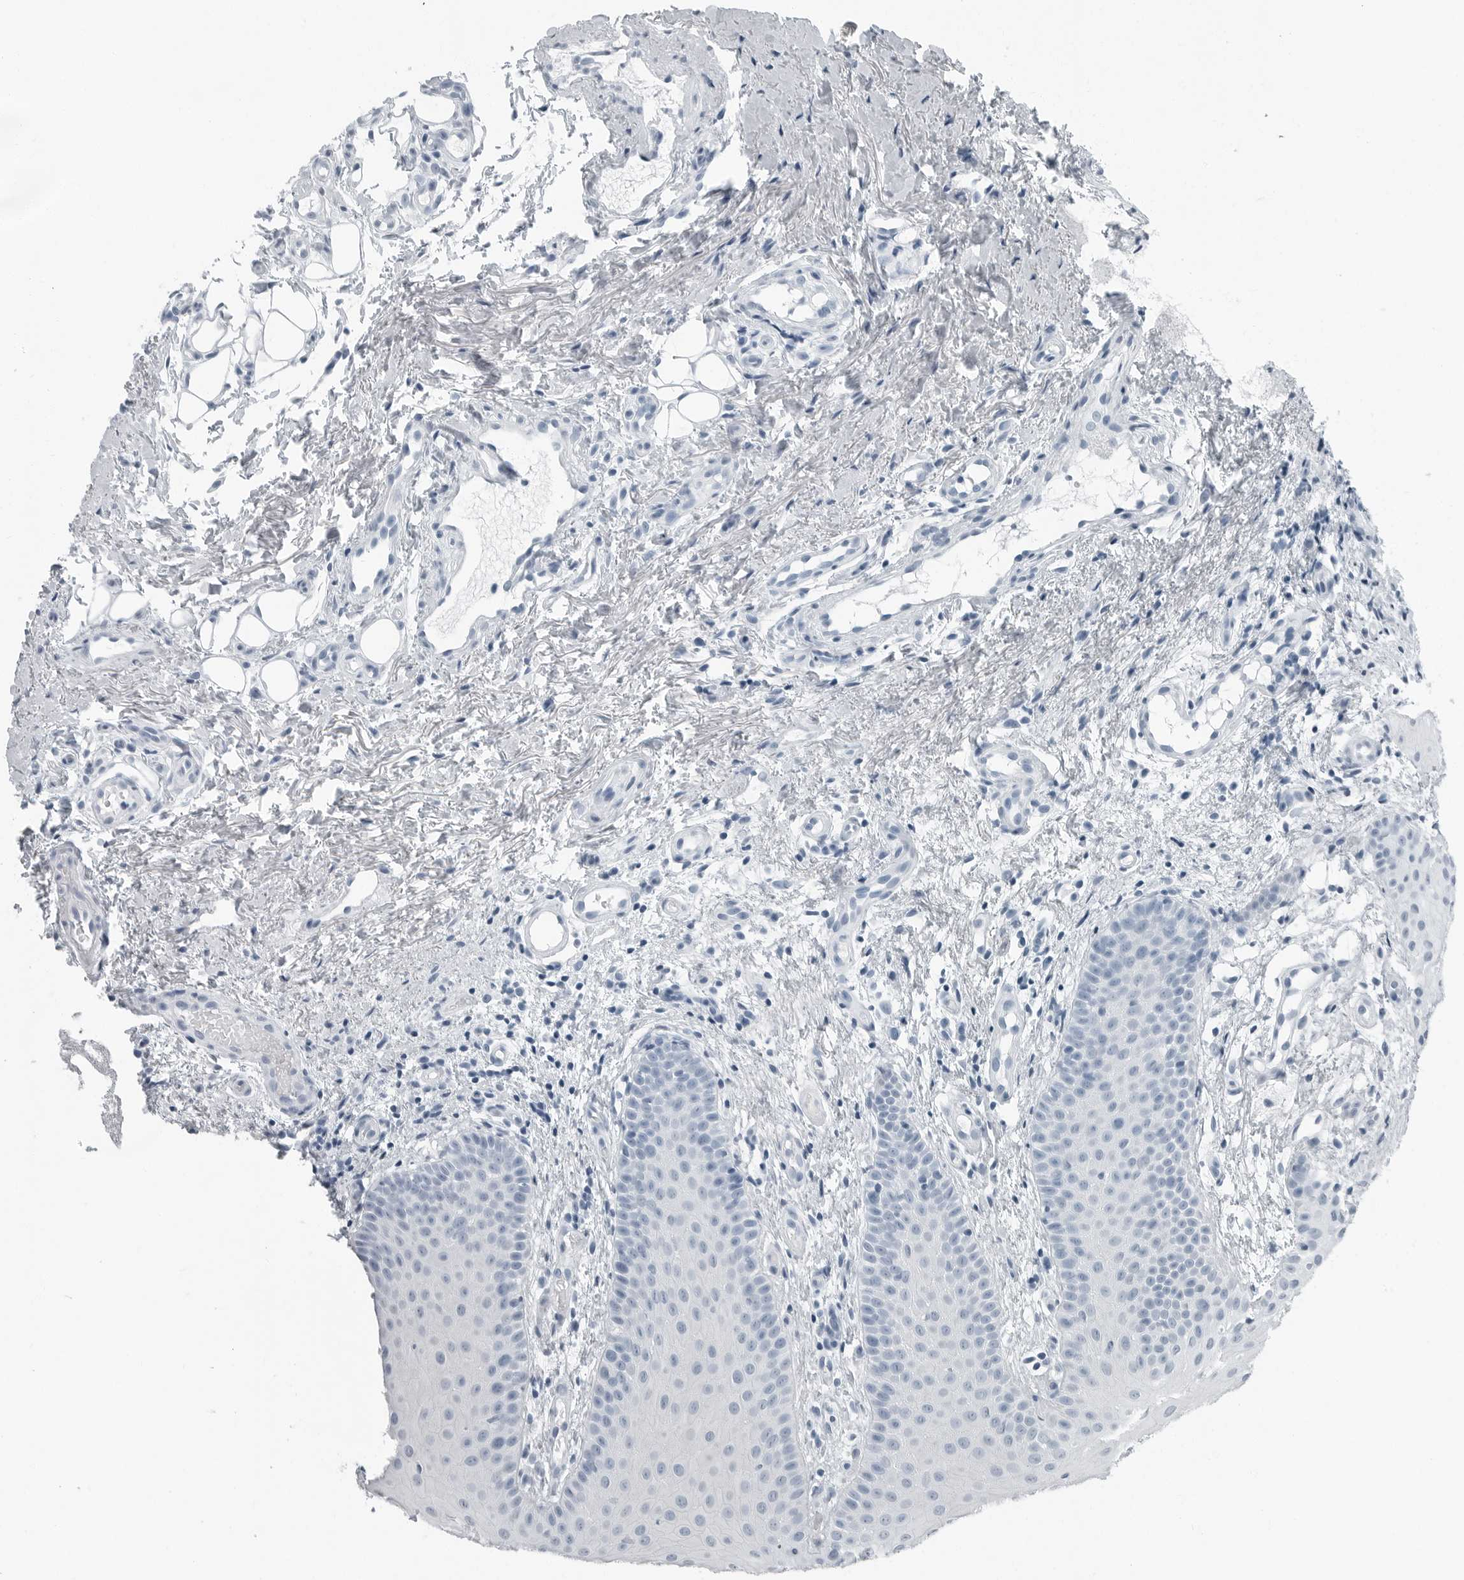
{"staining": {"intensity": "negative", "quantity": "none", "location": "none"}, "tissue": "oral mucosa", "cell_type": "Squamous epithelial cells", "image_type": "normal", "snomed": [{"axis": "morphology", "description": "Normal tissue, NOS"}, {"axis": "topography", "description": "Oral tissue"}], "caption": "A histopathology image of oral mucosa stained for a protein shows no brown staining in squamous epithelial cells.", "gene": "FABP6", "patient": {"sex": "male", "age": 60}}